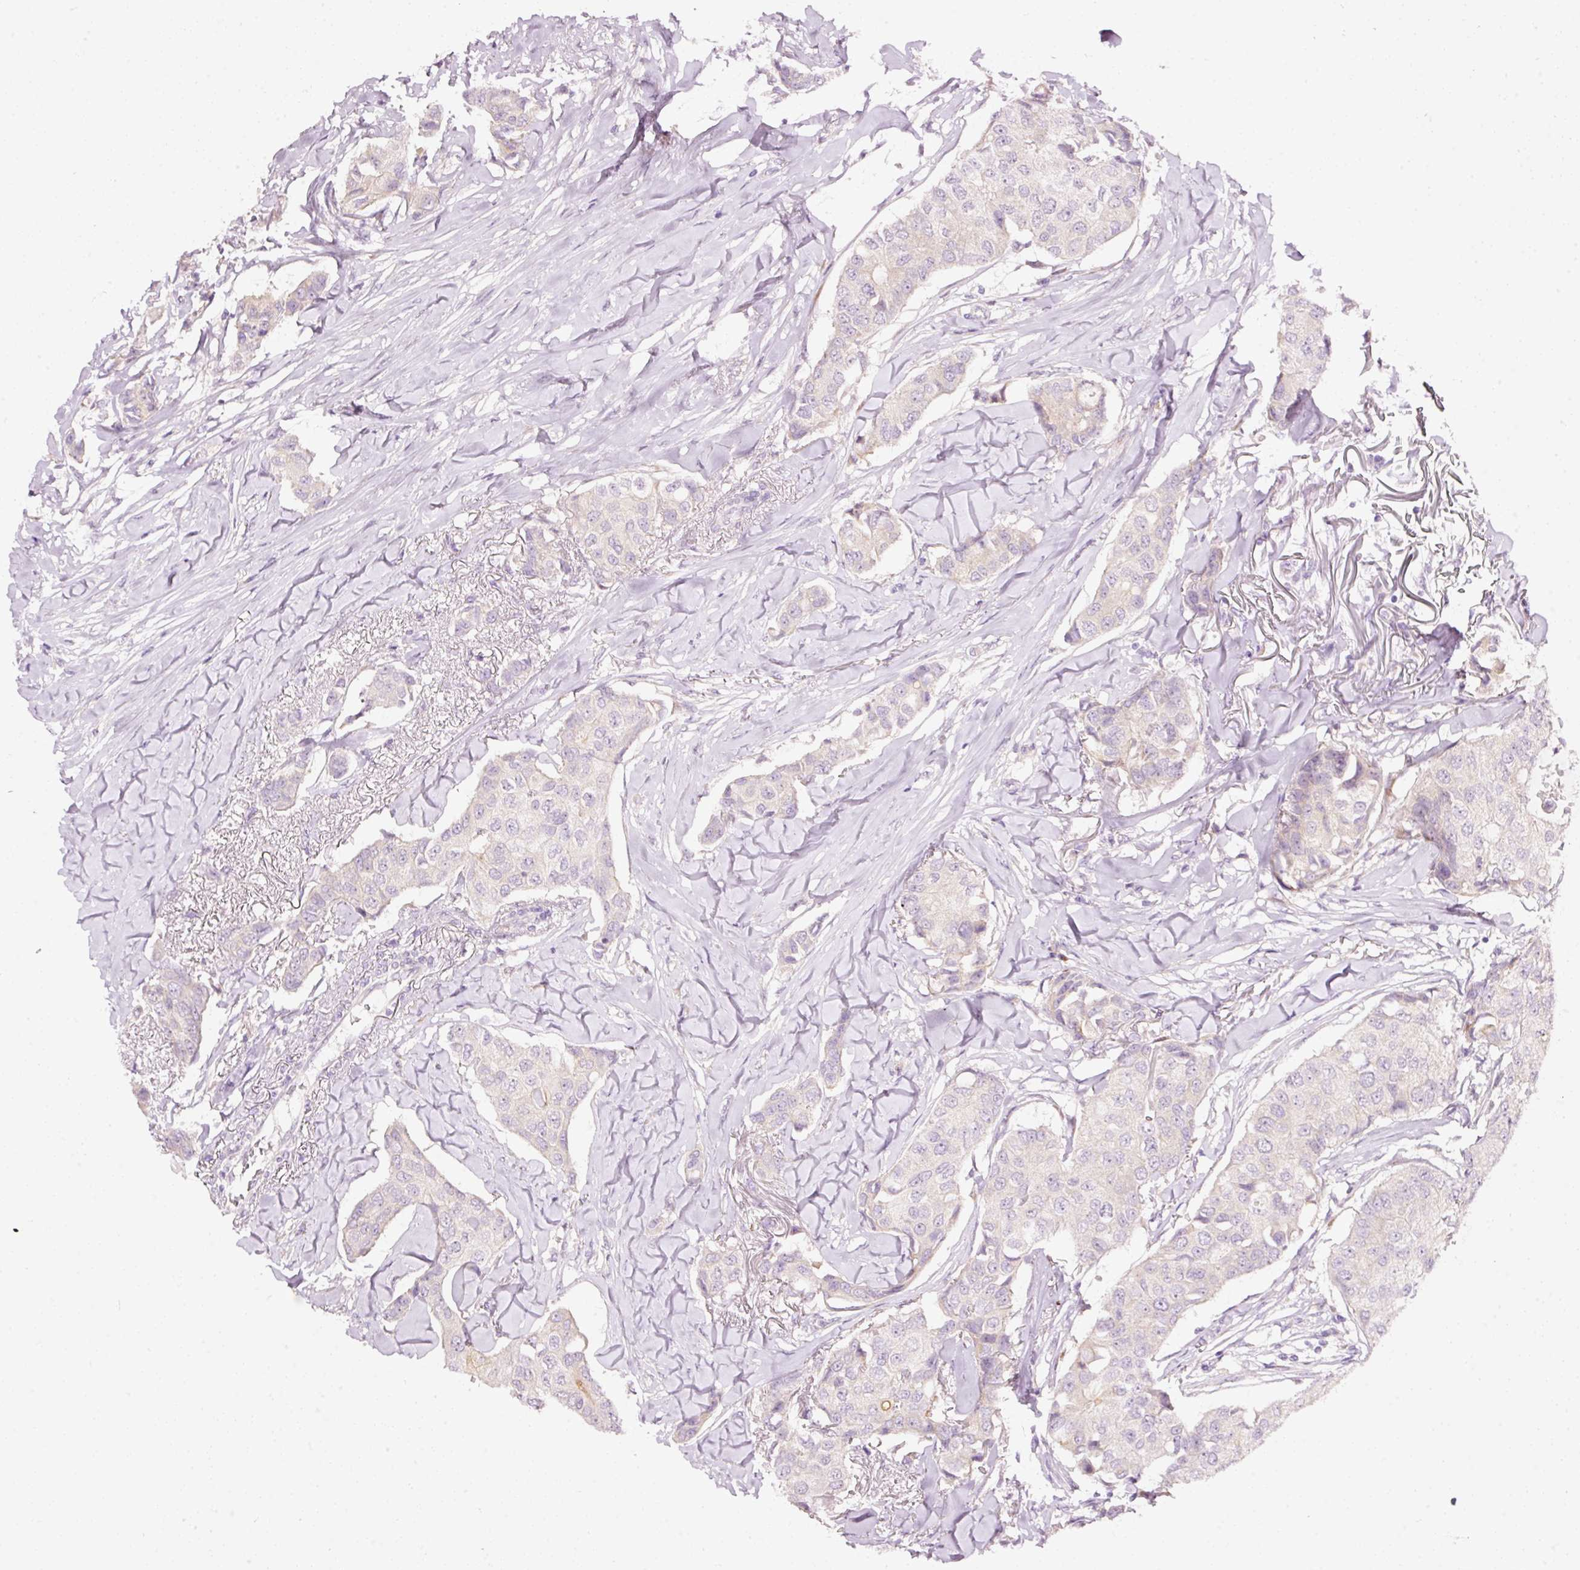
{"staining": {"intensity": "negative", "quantity": "none", "location": "none"}, "tissue": "breast cancer", "cell_type": "Tumor cells", "image_type": "cancer", "snomed": [{"axis": "morphology", "description": "Duct carcinoma"}, {"axis": "topography", "description": "Breast"}], "caption": "The immunohistochemistry (IHC) photomicrograph has no significant expression in tumor cells of infiltrating ductal carcinoma (breast) tissue.", "gene": "RSPO2", "patient": {"sex": "female", "age": 80}}